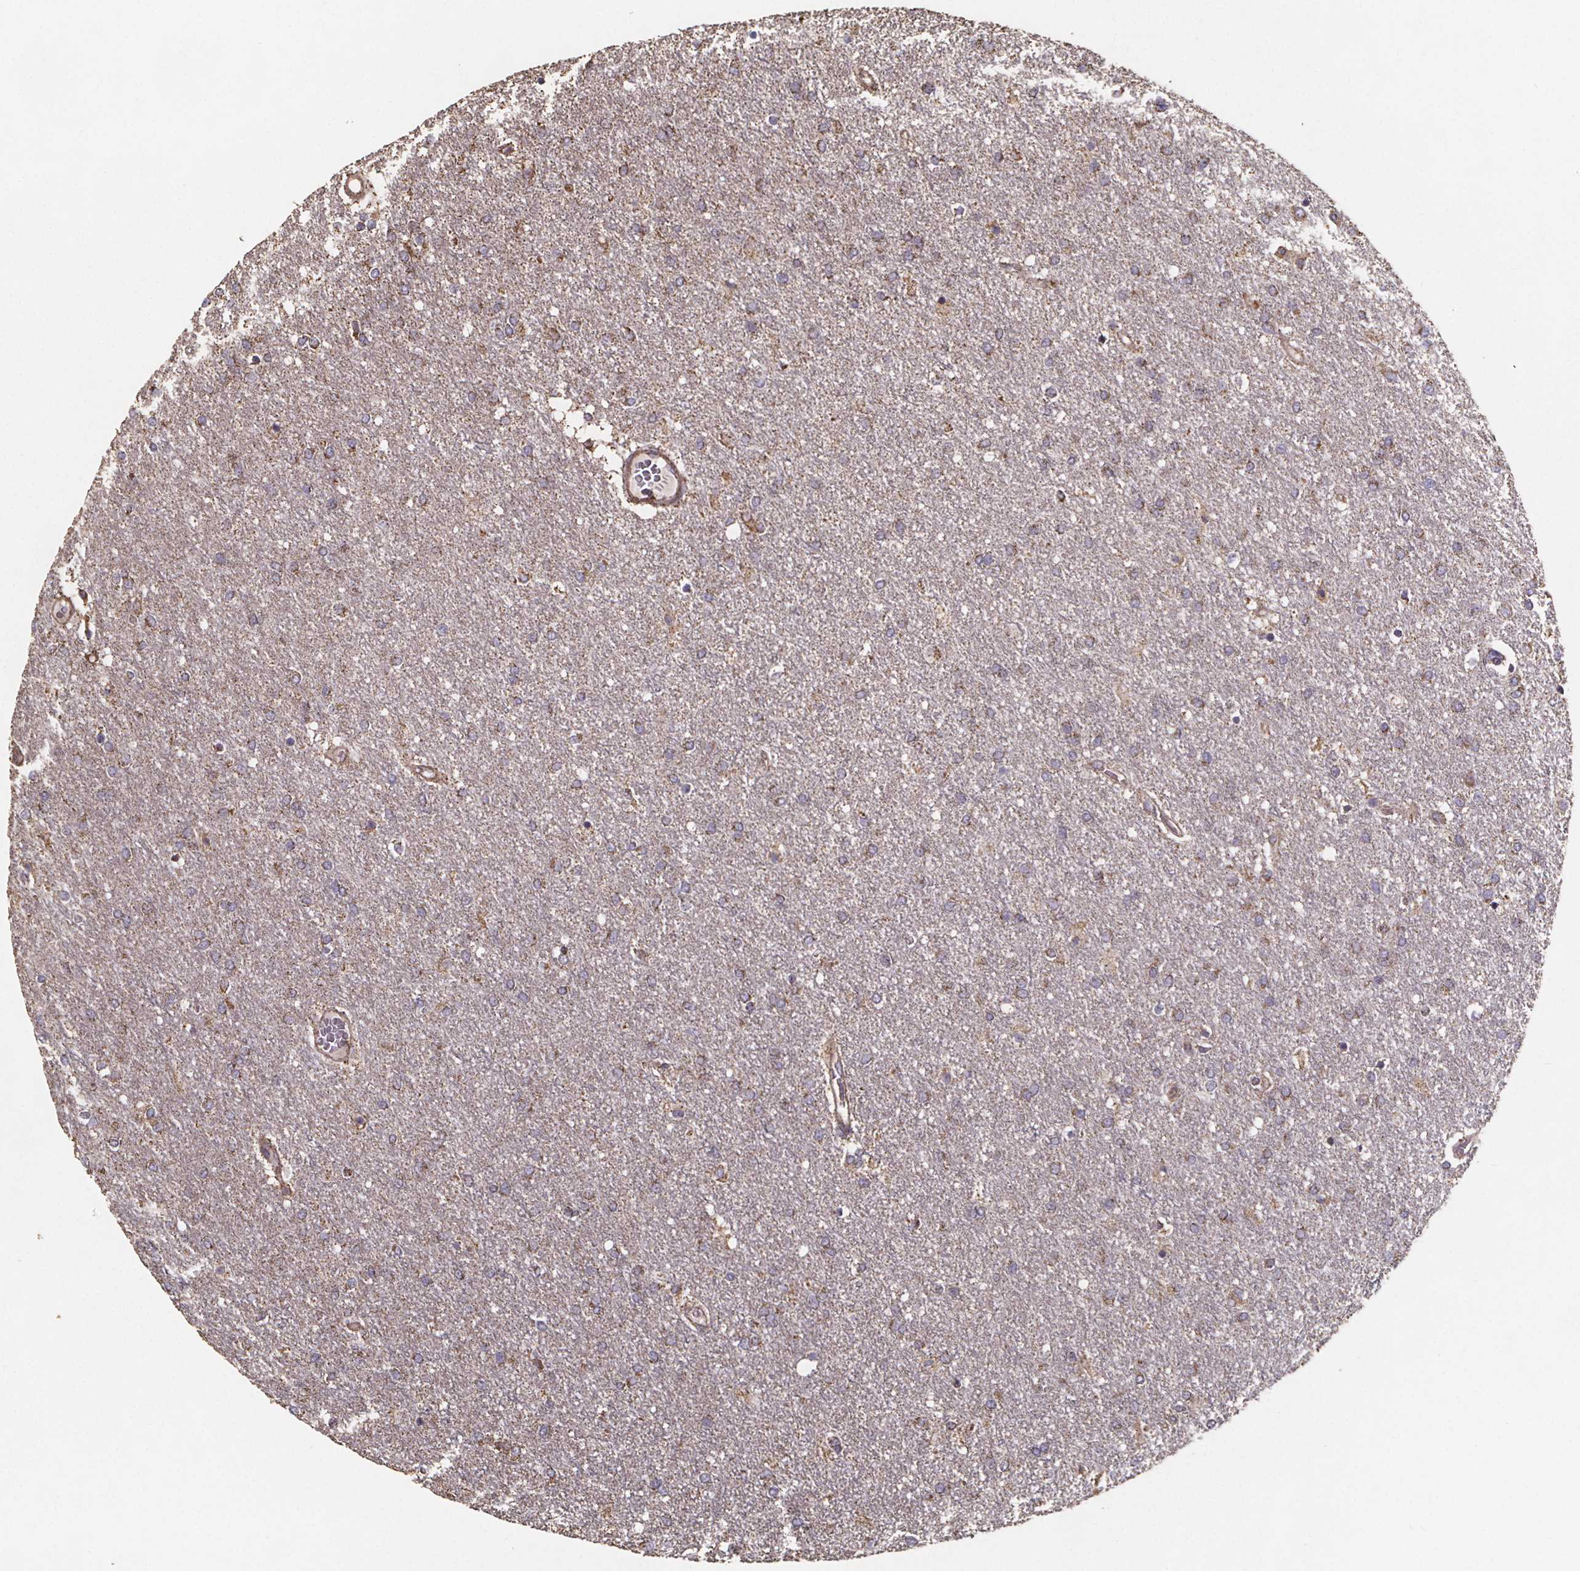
{"staining": {"intensity": "weak", "quantity": "<25%", "location": "cytoplasmic/membranous"}, "tissue": "glioma", "cell_type": "Tumor cells", "image_type": "cancer", "snomed": [{"axis": "morphology", "description": "Glioma, malignant, High grade"}, {"axis": "topography", "description": "Brain"}], "caption": "IHC histopathology image of human malignant glioma (high-grade) stained for a protein (brown), which demonstrates no expression in tumor cells. (DAB (3,3'-diaminobenzidine) immunohistochemistry (IHC), high magnification).", "gene": "SLC35D2", "patient": {"sex": "female", "age": 61}}